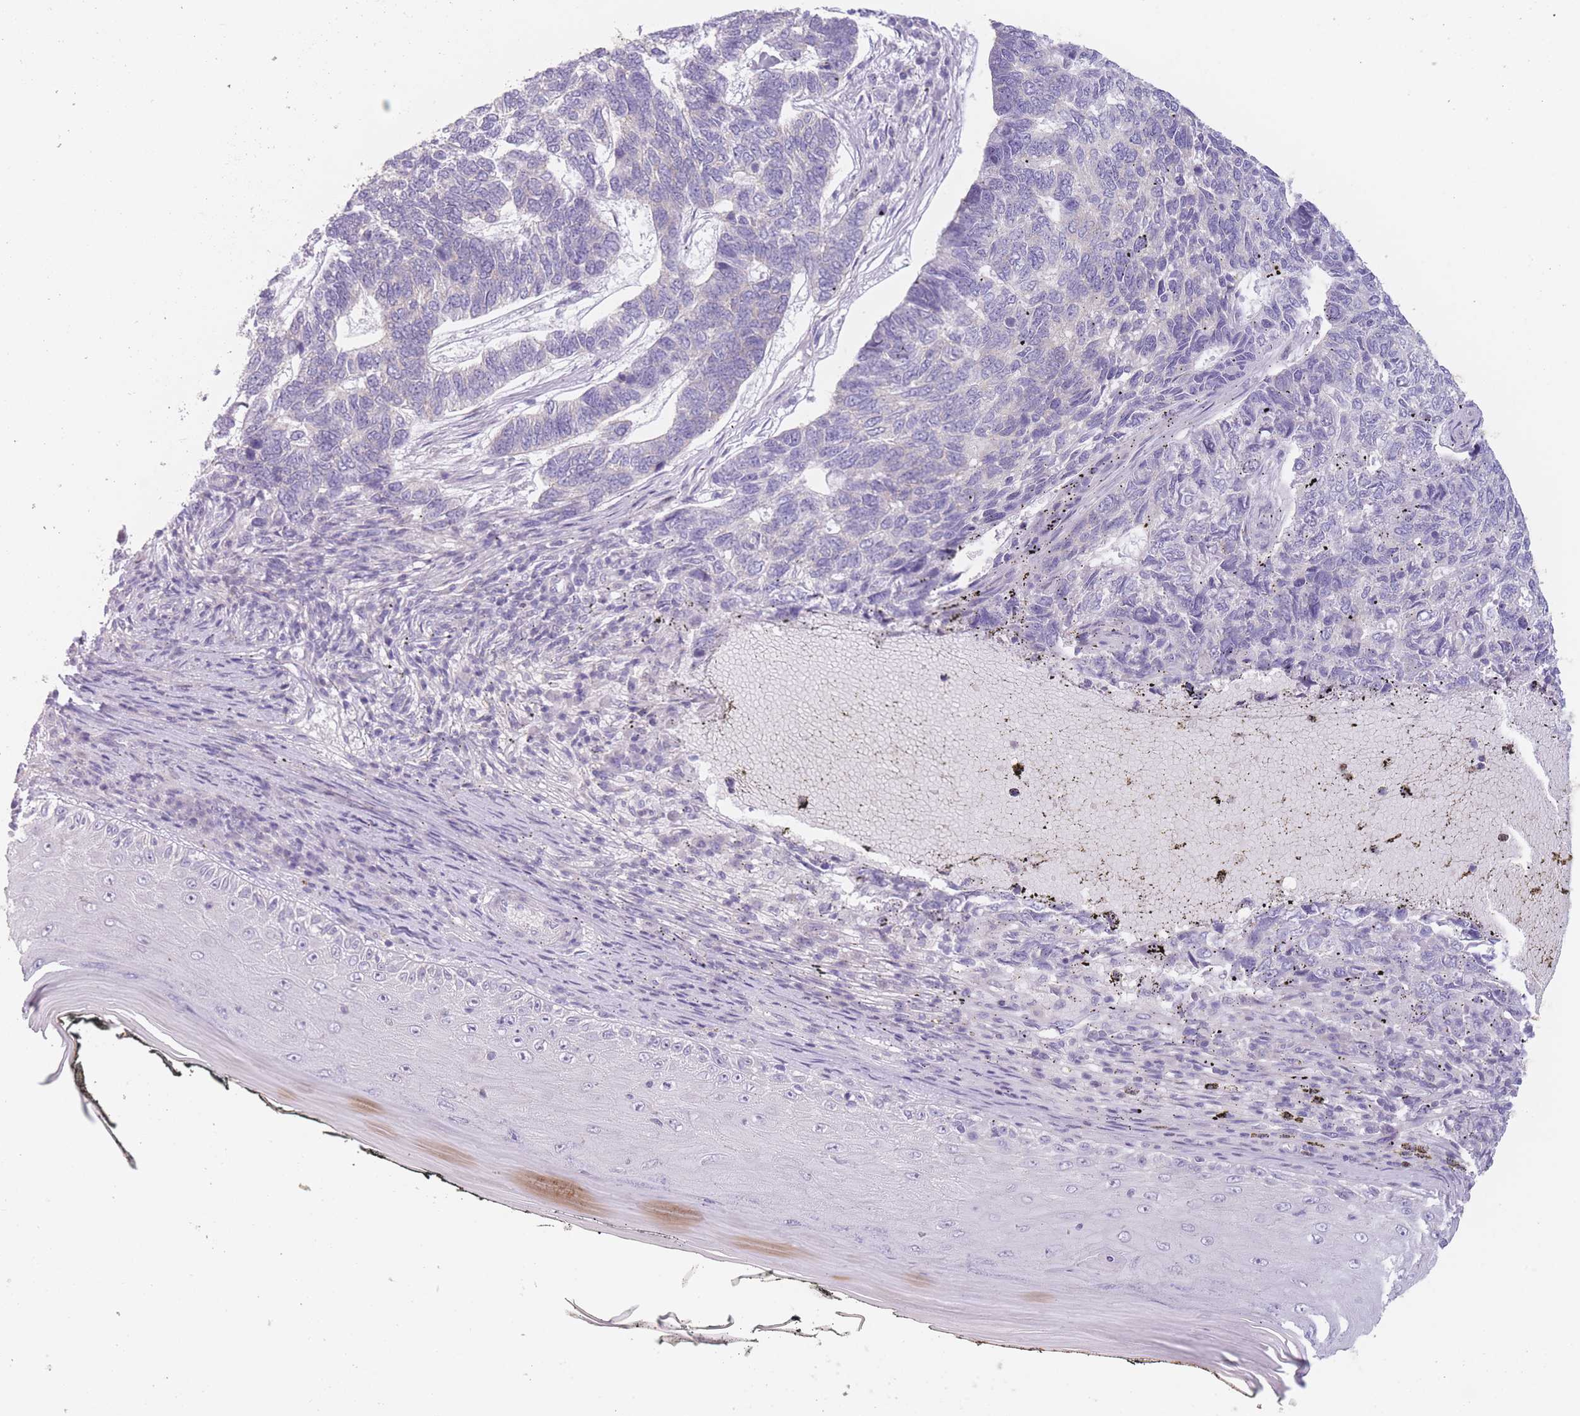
{"staining": {"intensity": "negative", "quantity": "none", "location": "none"}, "tissue": "skin cancer", "cell_type": "Tumor cells", "image_type": "cancer", "snomed": [{"axis": "morphology", "description": "Basal cell carcinoma"}, {"axis": "topography", "description": "Skin"}], "caption": "The image displays no significant expression in tumor cells of skin basal cell carcinoma. (Immunohistochemistry, brightfield microscopy, high magnification).", "gene": "ZNF439", "patient": {"sex": "female", "age": 65}}